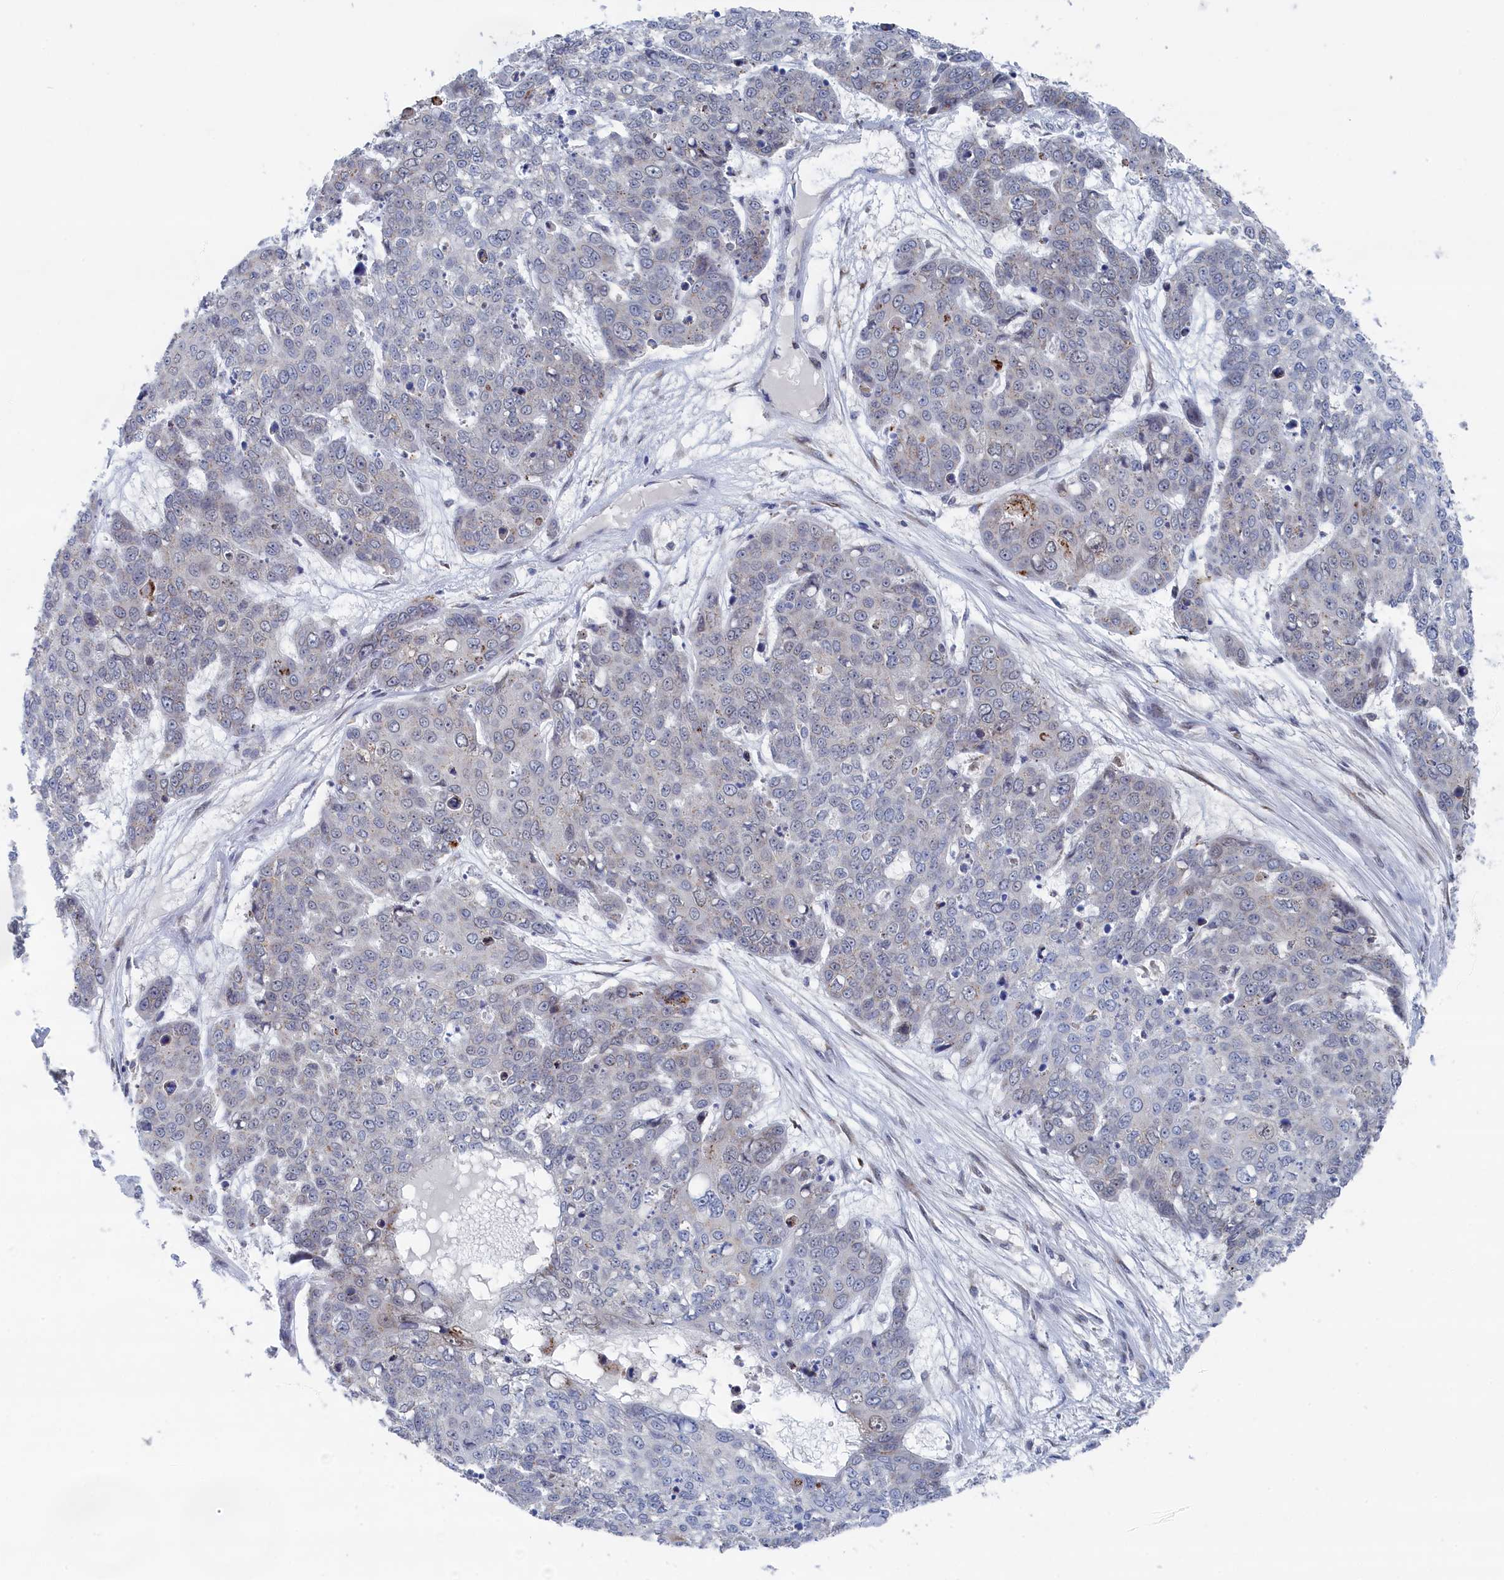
{"staining": {"intensity": "negative", "quantity": "none", "location": "none"}, "tissue": "skin cancer", "cell_type": "Tumor cells", "image_type": "cancer", "snomed": [{"axis": "morphology", "description": "Squamous cell carcinoma, NOS"}, {"axis": "topography", "description": "Skin"}], "caption": "The micrograph exhibits no significant expression in tumor cells of skin squamous cell carcinoma.", "gene": "IRX1", "patient": {"sex": "male", "age": 71}}